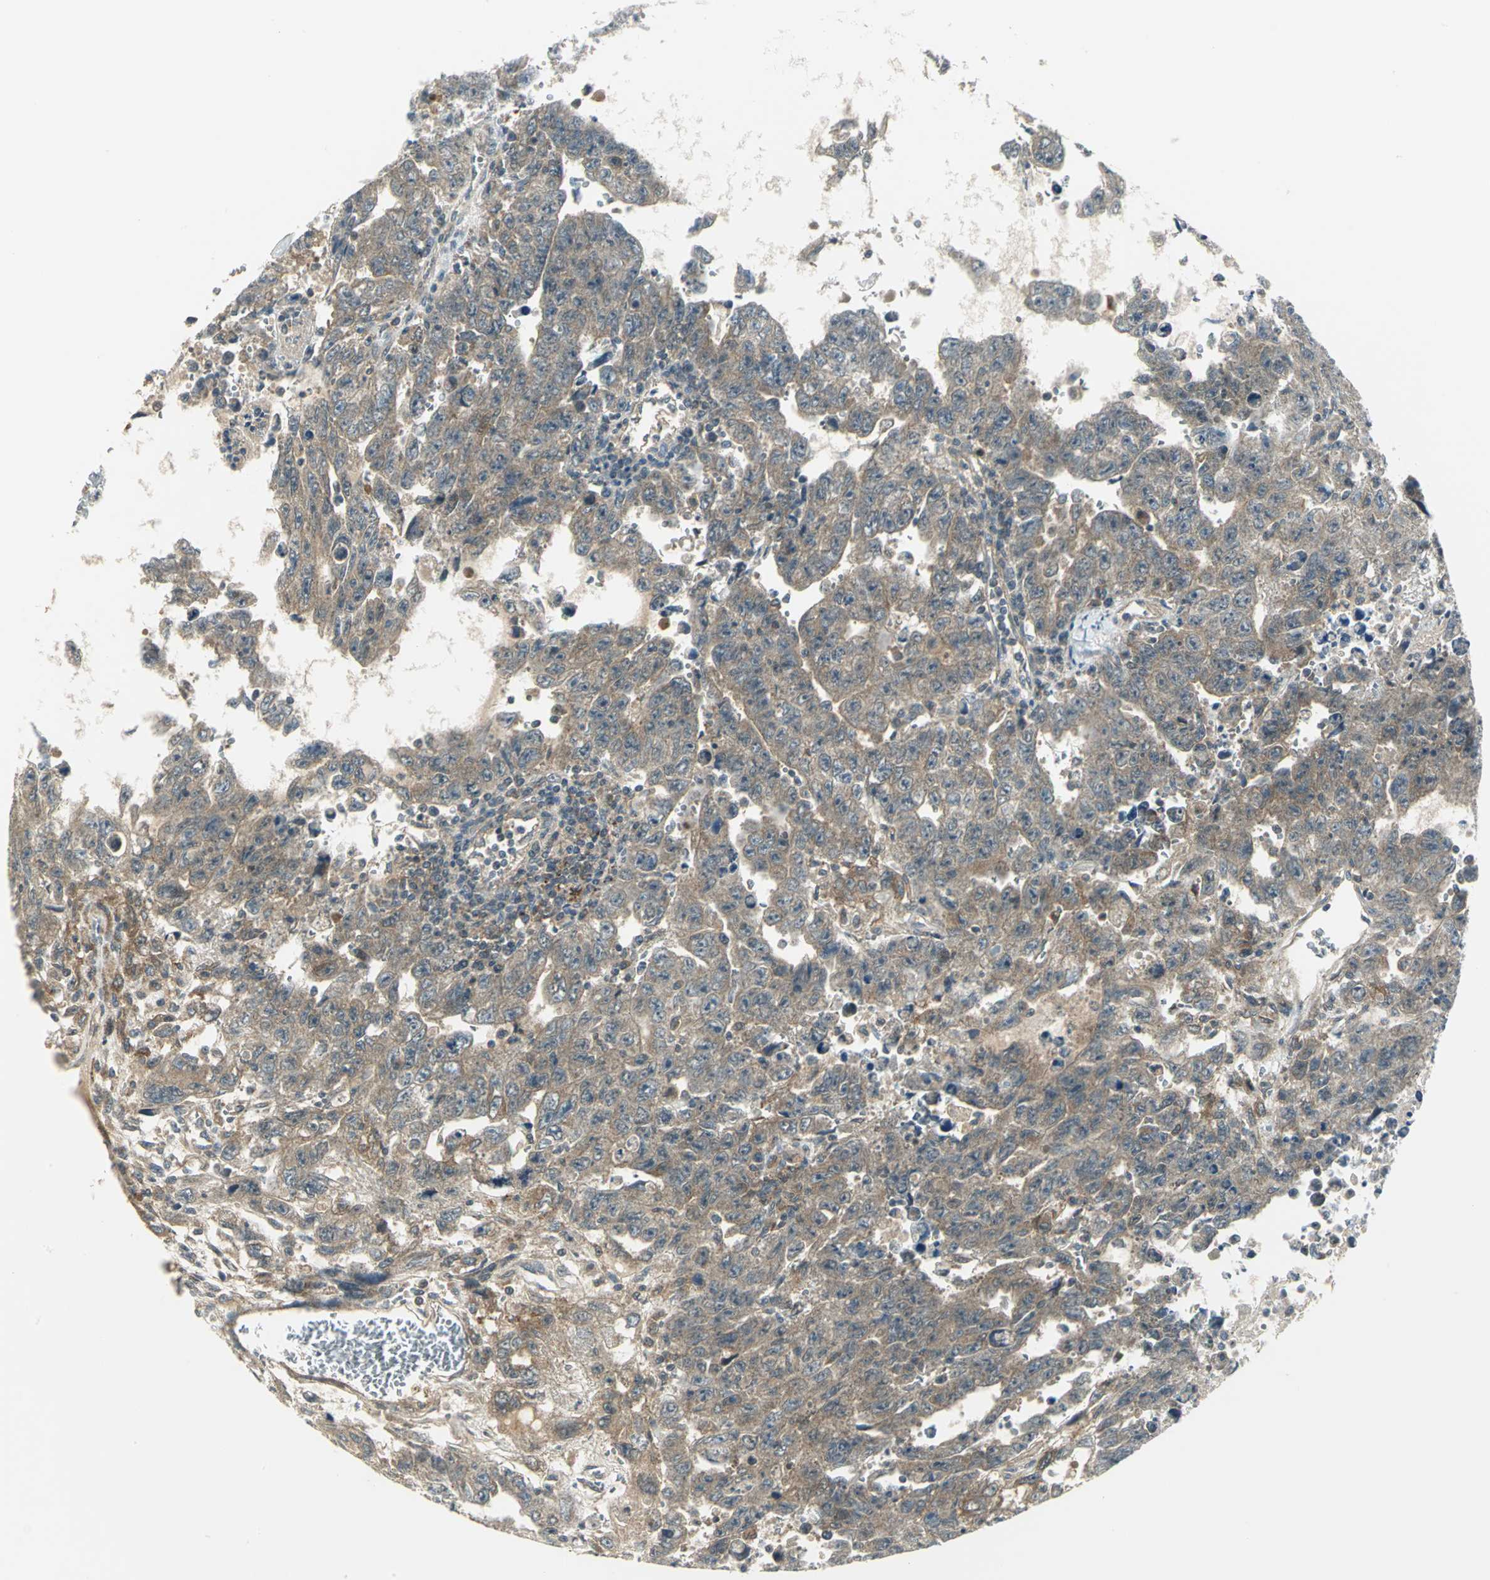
{"staining": {"intensity": "moderate", "quantity": ">75%", "location": "cytoplasmic/membranous"}, "tissue": "testis cancer", "cell_type": "Tumor cells", "image_type": "cancer", "snomed": [{"axis": "morphology", "description": "Carcinoma, Embryonal, NOS"}, {"axis": "topography", "description": "Testis"}], "caption": "Tumor cells show medium levels of moderate cytoplasmic/membranous positivity in approximately >75% of cells in embryonal carcinoma (testis).", "gene": "MAPK8IP3", "patient": {"sex": "male", "age": 28}}